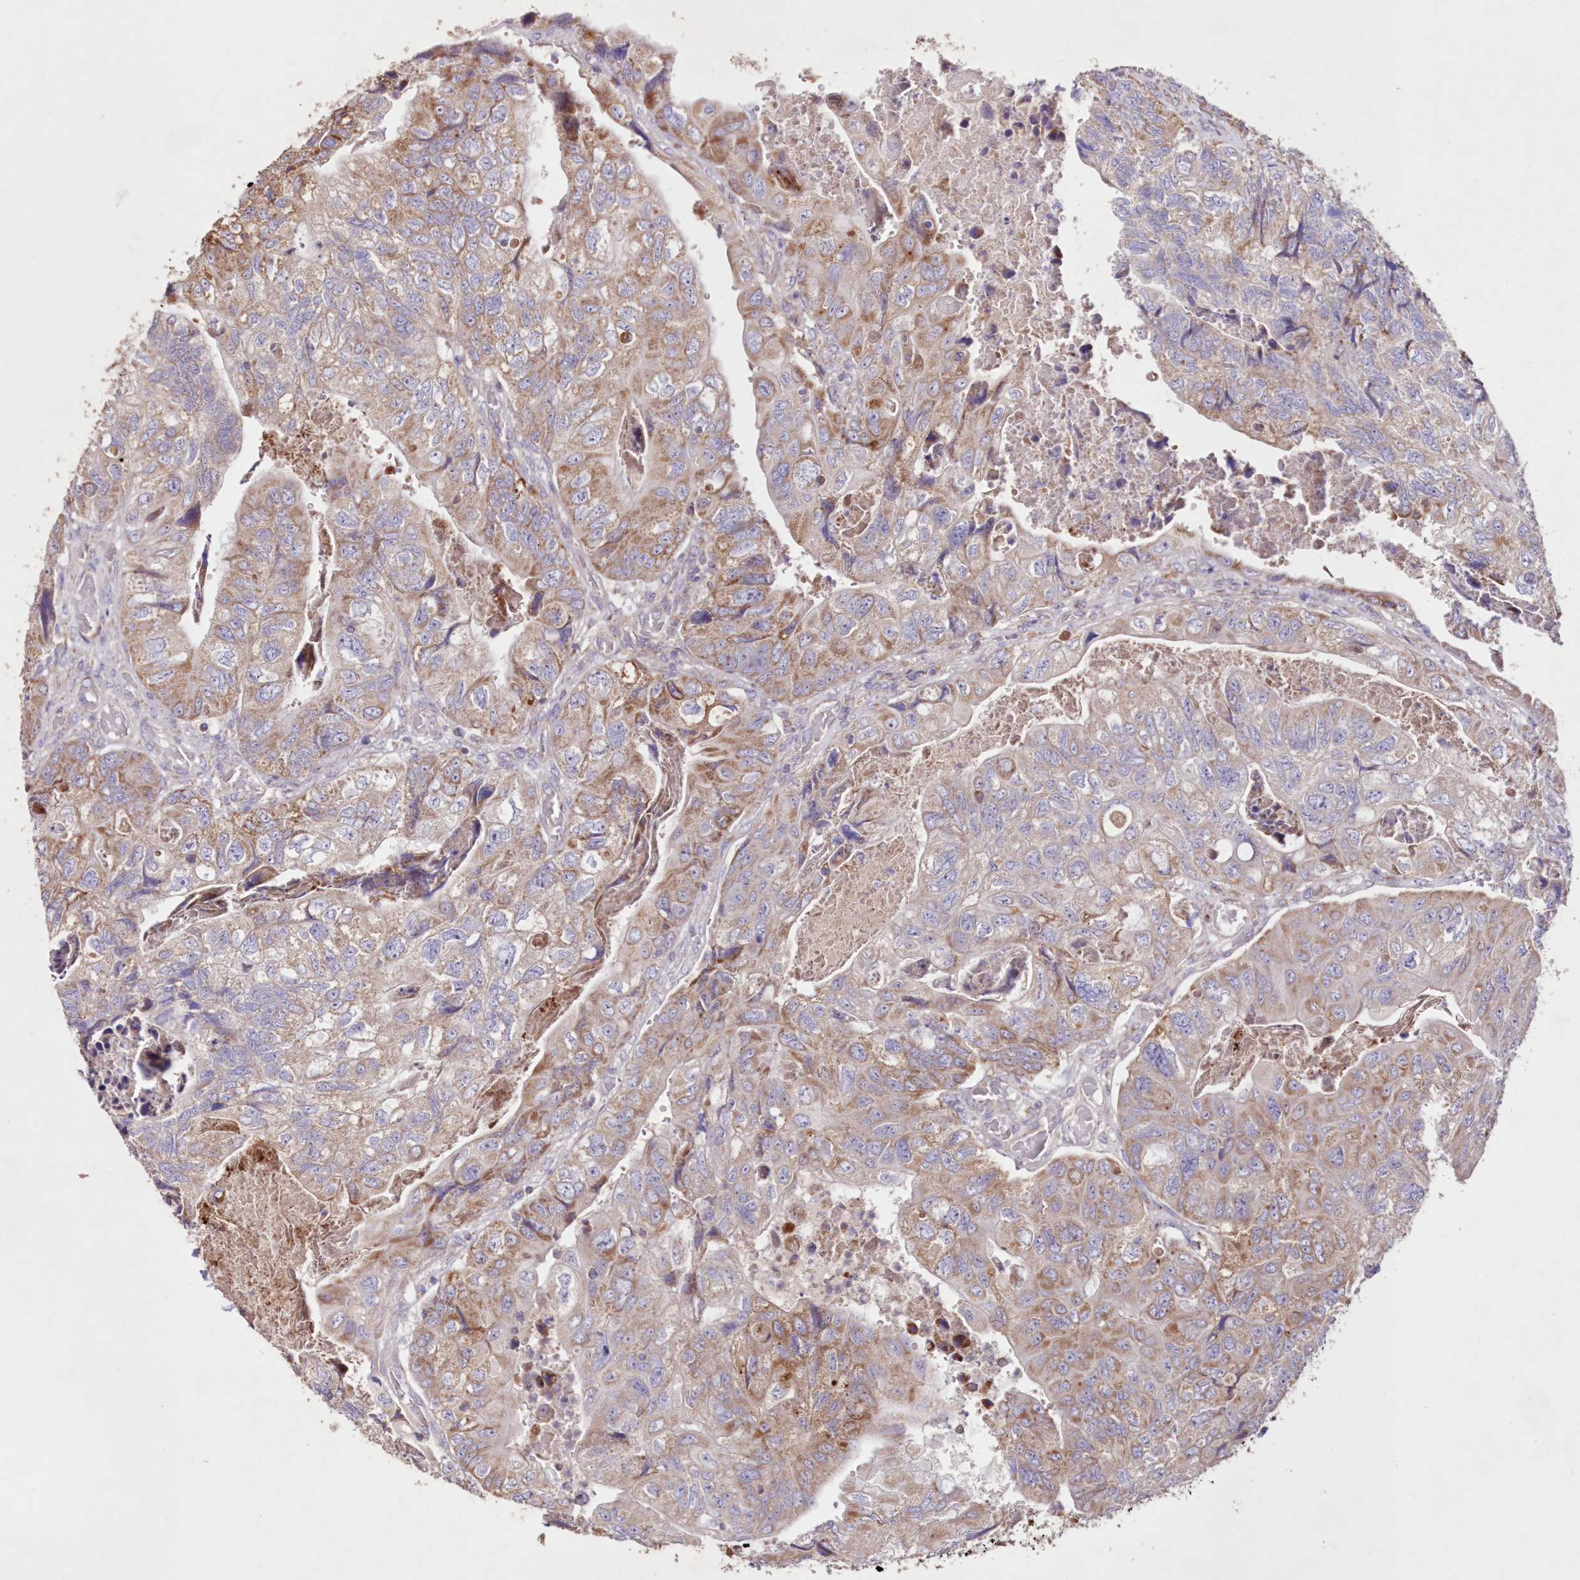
{"staining": {"intensity": "moderate", "quantity": "25%-75%", "location": "cytoplasmic/membranous"}, "tissue": "colorectal cancer", "cell_type": "Tumor cells", "image_type": "cancer", "snomed": [{"axis": "morphology", "description": "Adenocarcinoma, NOS"}, {"axis": "topography", "description": "Rectum"}], "caption": "A histopathology image of adenocarcinoma (colorectal) stained for a protein displays moderate cytoplasmic/membranous brown staining in tumor cells.", "gene": "HADHB", "patient": {"sex": "male", "age": 63}}